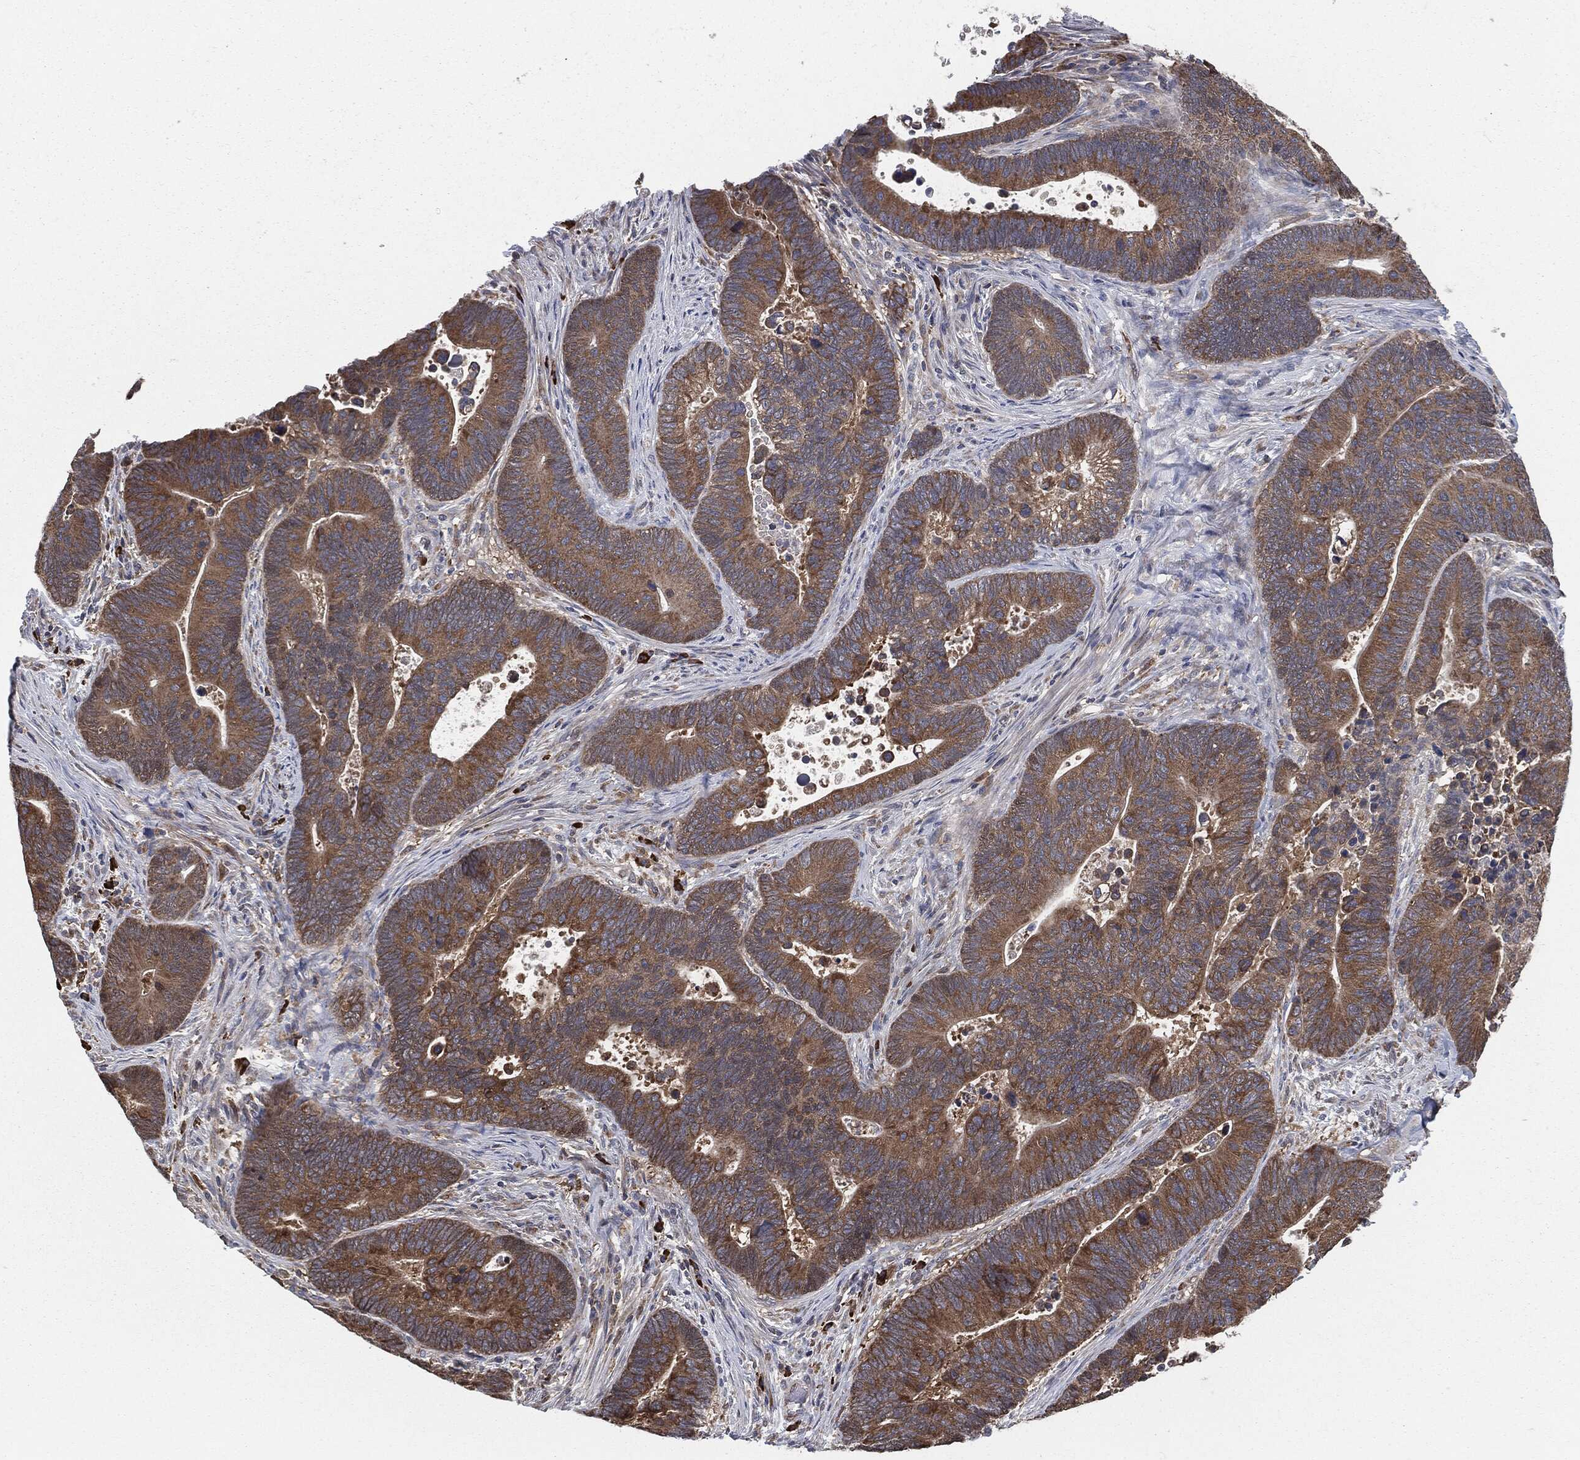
{"staining": {"intensity": "moderate", "quantity": ">75%", "location": "cytoplasmic/membranous"}, "tissue": "colorectal cancer", "cell_type": "Tumor cells", "image_type": "cancer", "snomed": [{"axis": "morphology", "description": "Adenocarcinoma, NOS"}, {"axis": "topography", "description": "Colon"}], "caption": "IHC photomicrograph of human adenocarcinoma (colorectal) stained for a protein (brown), which exhibits medium levels of moderate cytoplasmic/membranous positivity in about >75% of tumor cells.", "gene": "PRDX4", "patient": {"sex": "male", "age": 75}}